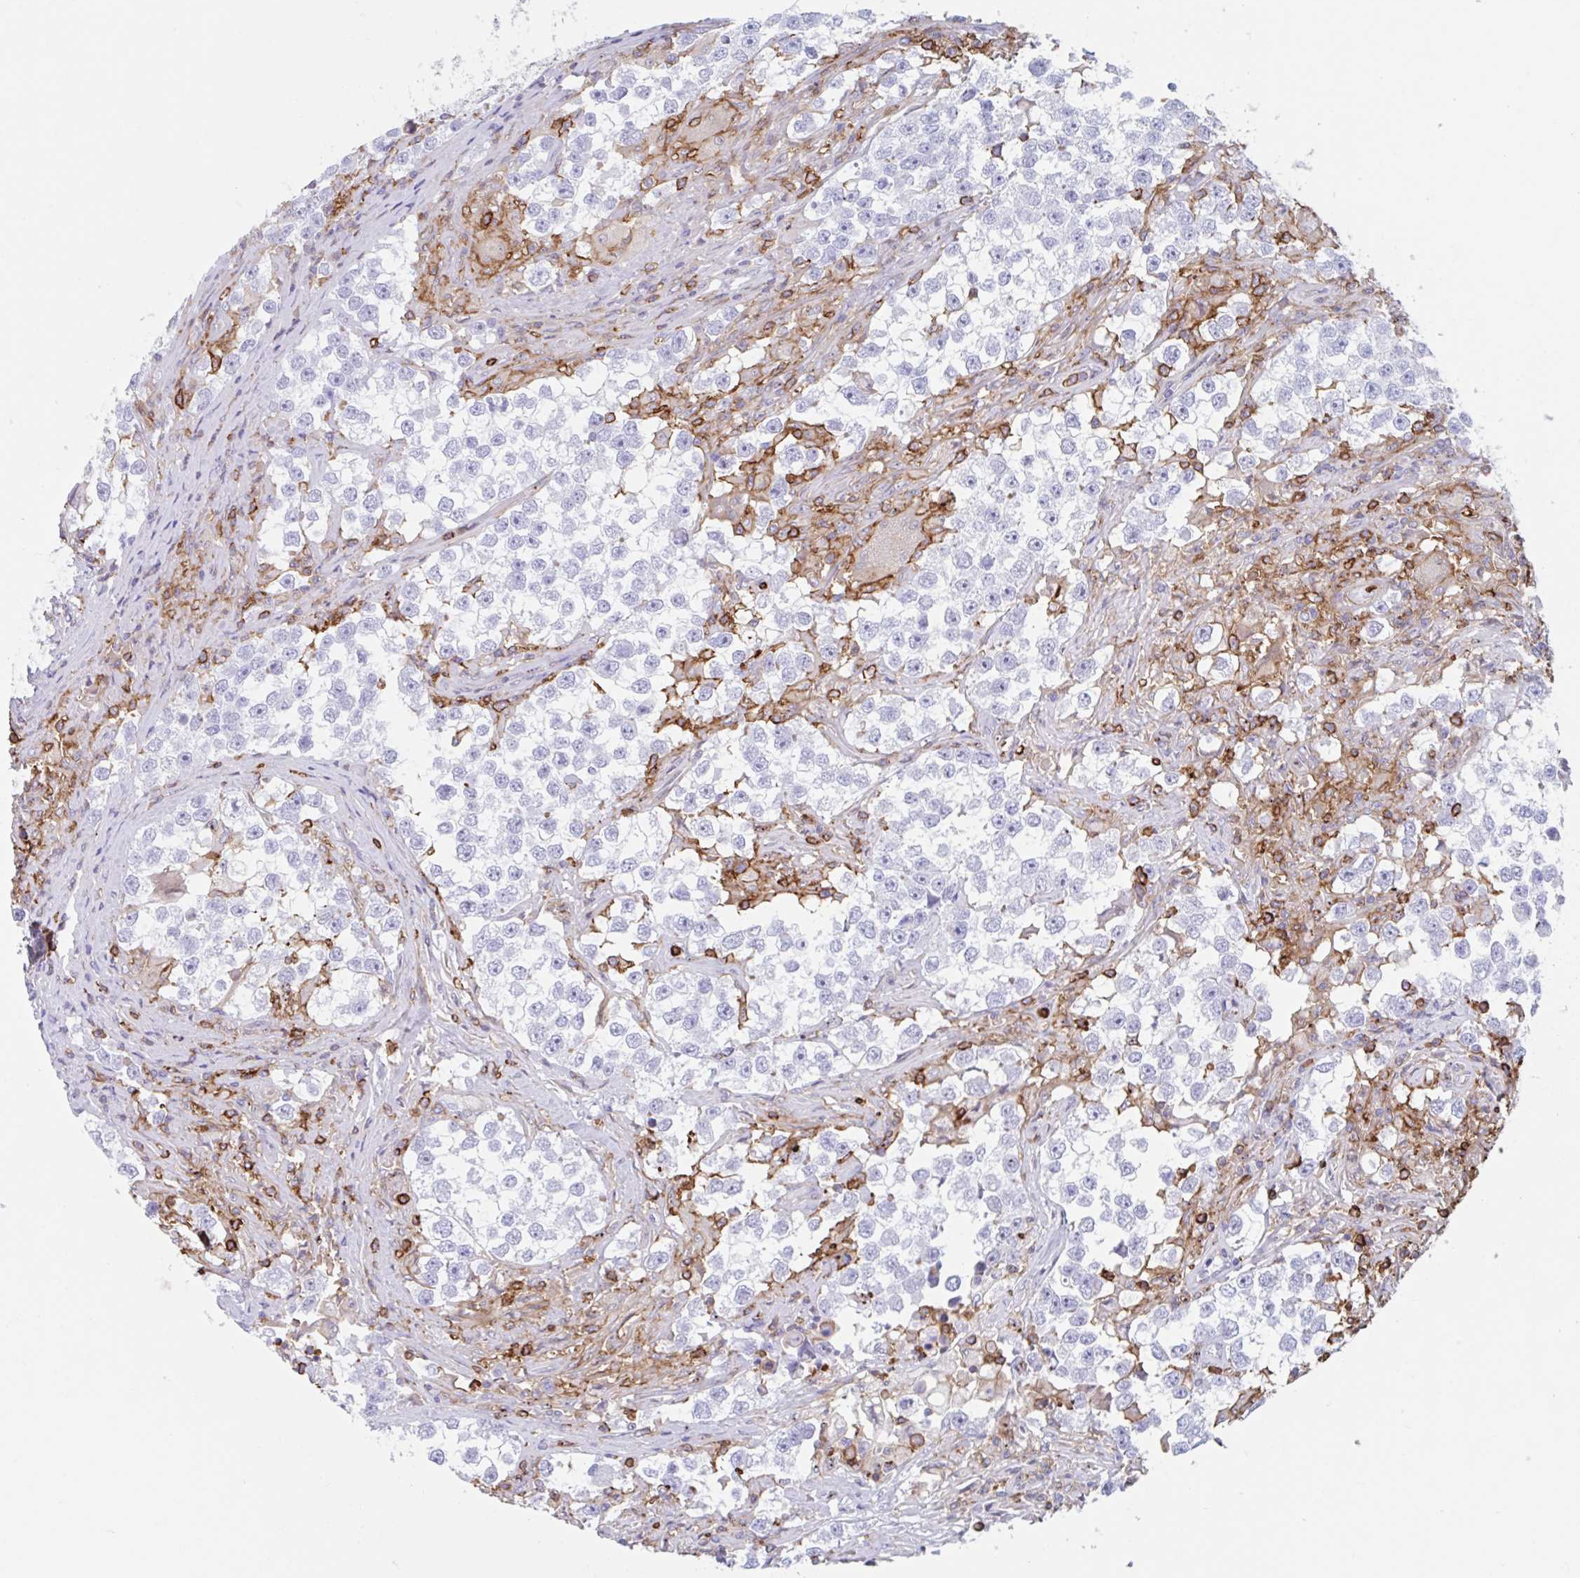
{"staining": {"intensity": "negative", "quantity": "none", "location": "none"}, "tissue": "testis cancer", "cell_type": "Tumor cells", "image_type": "cancer", "snomed": [{"axis": "morphology", "description": "Seminoma, NOS"}, {"axis": "topography", "description": "Testis"}], "caption": "High magnification brightfield microscopy of seminoma (testis) stained with DAB (brown) and counterstained with hematoxylin (blue): tumor cells show no significant positivity.", "gene": "EFHD1", "patient": {"sex": "male", "age": 46}}